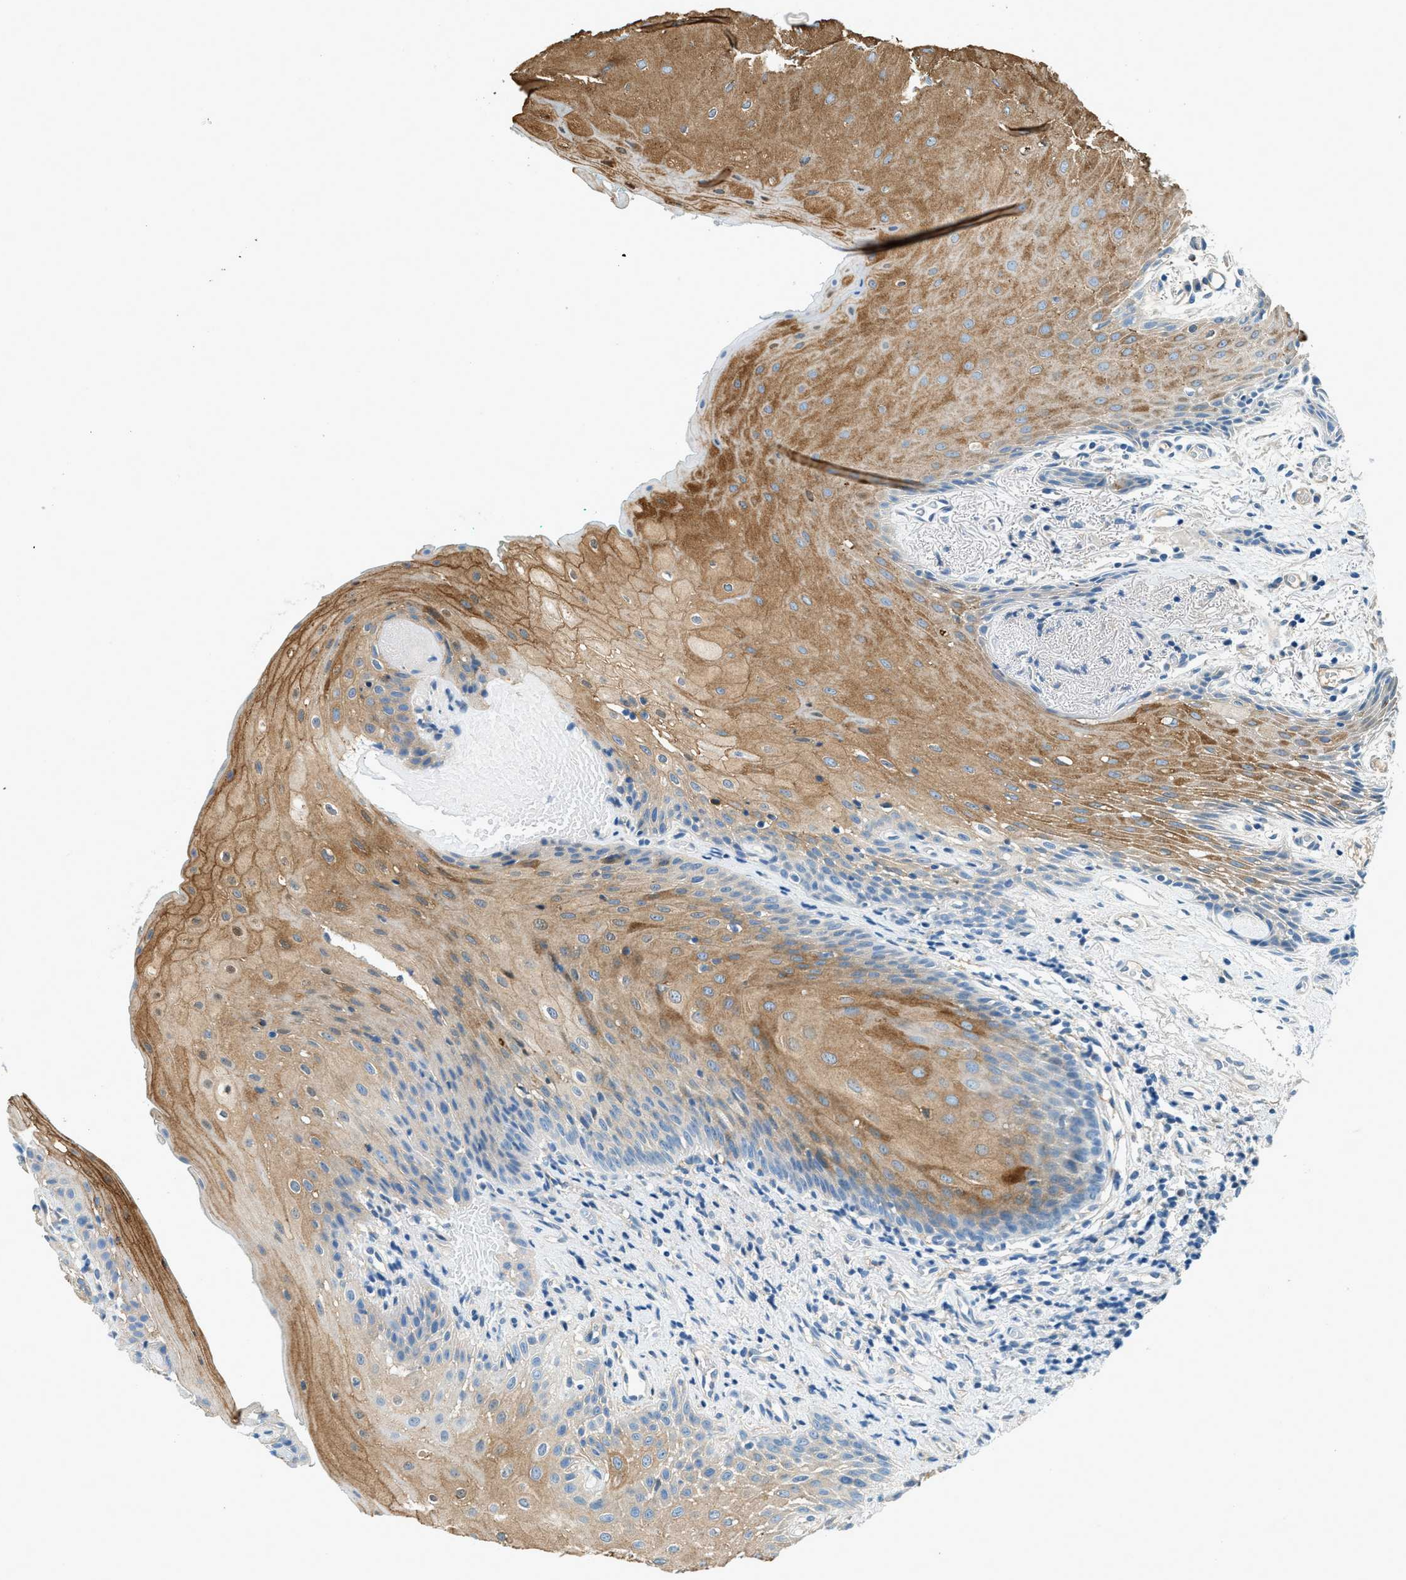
{"staining": {"intensity": "moderate", "quantity": ">75%", "location": "cytoplasmic/membranous"}, "tissue": "oral mucosa", "cell_type": "Squamous epithelial cells", "image_type": "normal", "snomed": [{"axis": "morphology", "description": "Normal tissue, NOS"}, {"axis": "morphology", "description": "Squamous cell carcinoma, NOS"}, {"axis": "topography", "description": "Oral tissue"}, {"axis": "topography", "description": "Salivary gland"}, {"axis": "topography", "description": "Head-Neck"}], "caption": "Immunohistochemical staining of normal human oral mucosa demonstrates medium levels of moderate cytoplasmic/membranous staining in approximately >75% of squamous epithelial cells.", "gene": "ZNF367", "patient": {"sex": "female", "age": 62}}